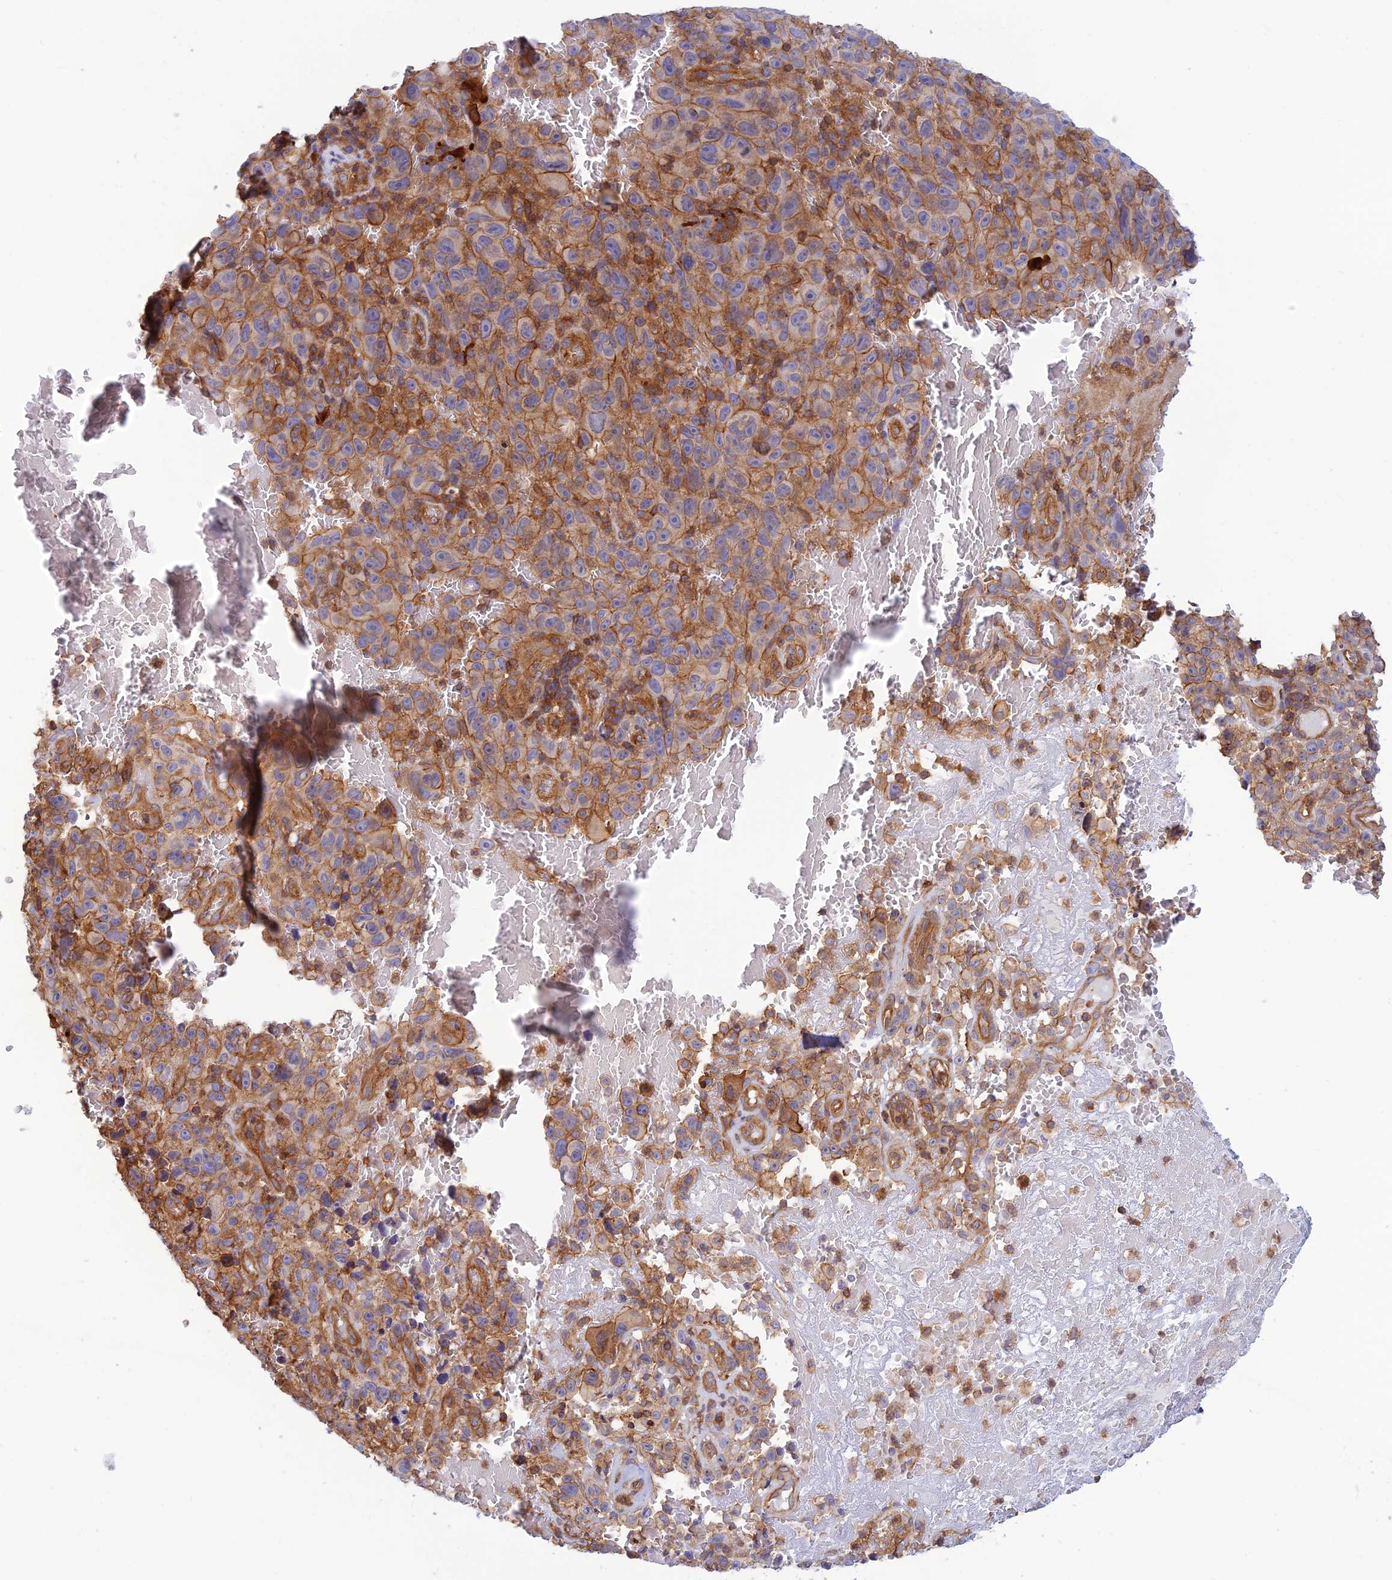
{"staining": {"intensity": "moderate", "quantity": ">75%", "location": "cytoplasmic/membranous"}, "tissue": "melanoma", "cell_type": "Tumor cells", "image_type": "cancer", "snomed": [{"axis": "morphology", "description": "Malignant melanoma, NOS"}, {"axis": "topography", "description": "Skin"}], "caption": "Moderate cytoplasmic/membranous expression for a protein is appreciated in approximately >75% of tumor cells of melanoma using IHC.", "gene": "PPP1R12C", "patient": {"sex": "female", "age": 82}}